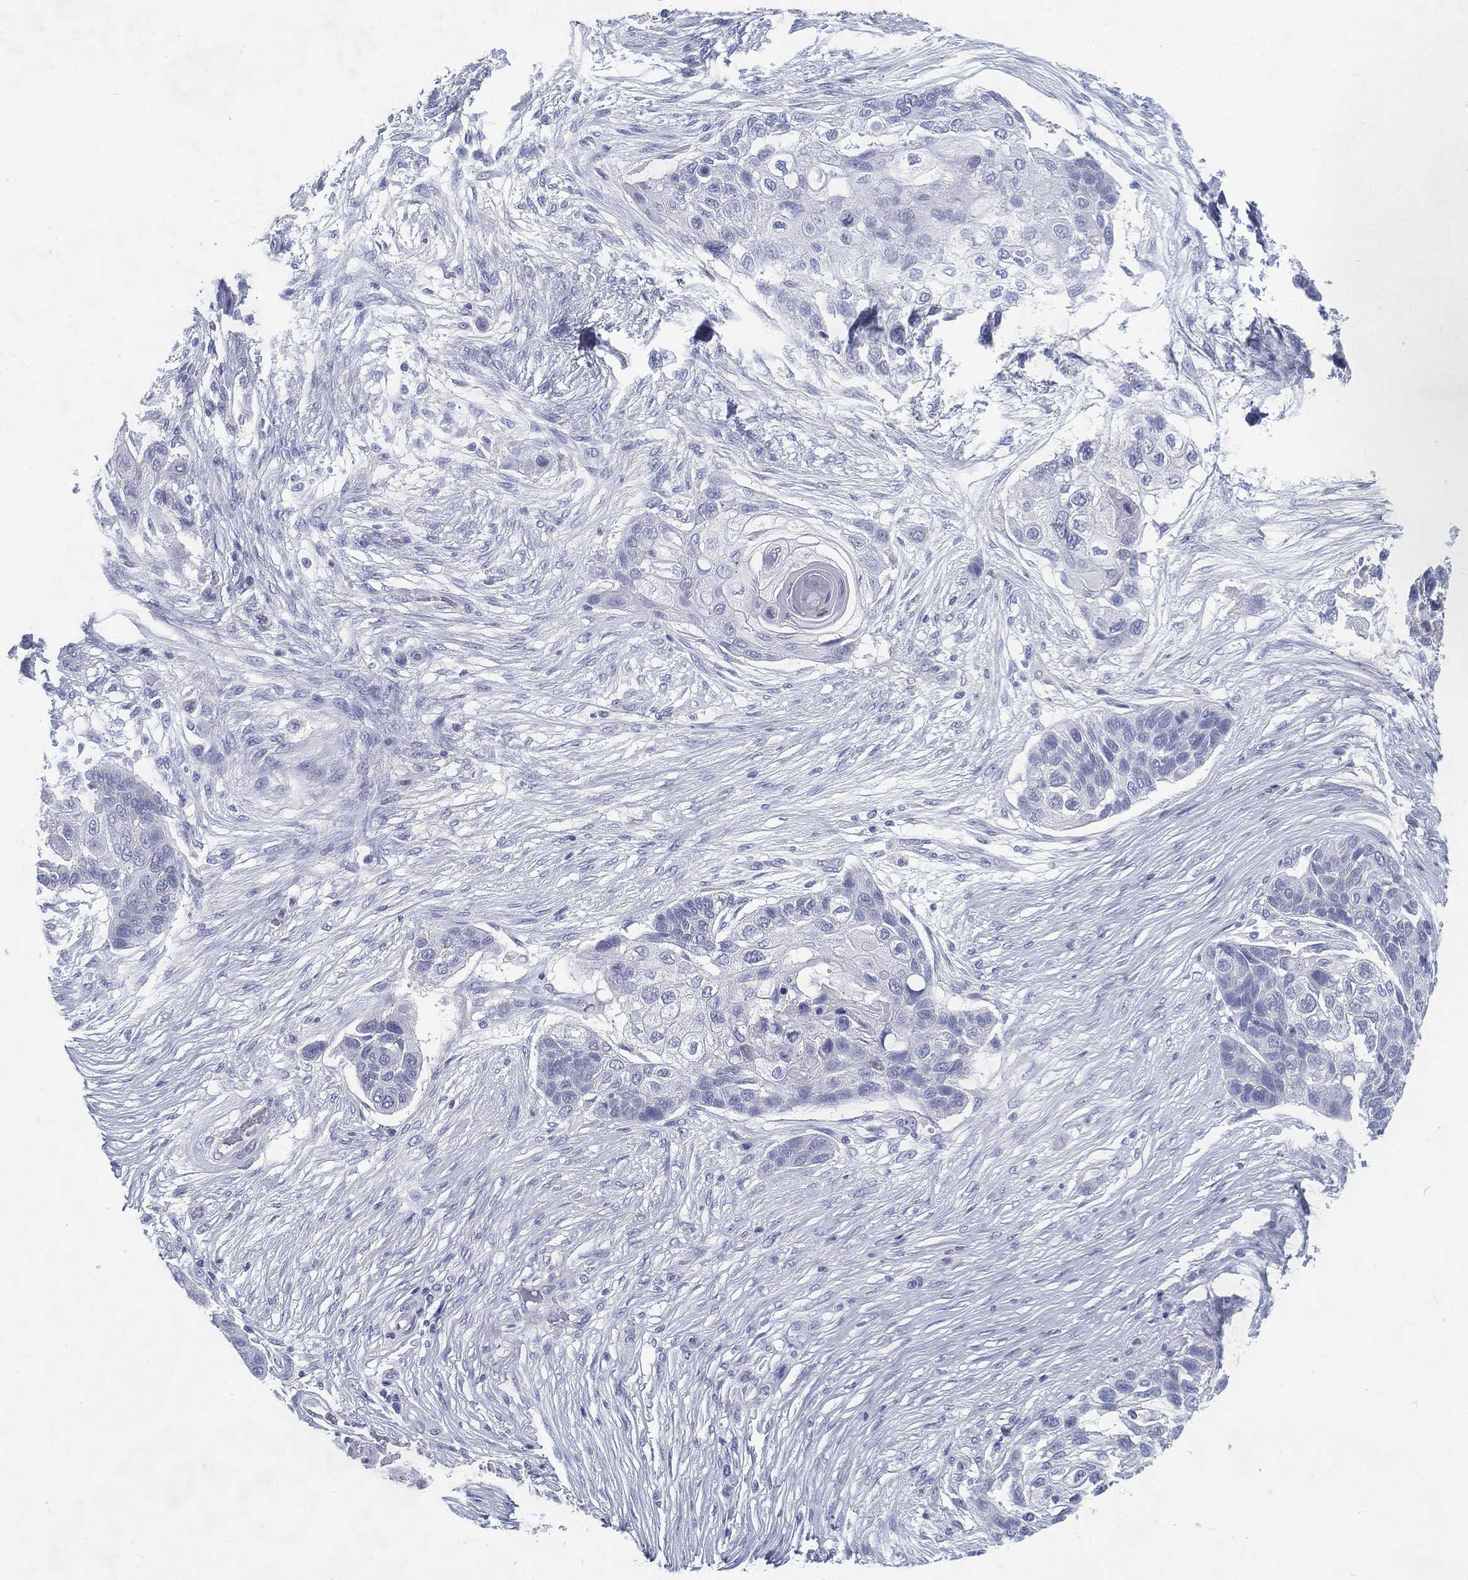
{"staining": {"intensity": "negative", "quantity": "none", "location": "none"}, "tissue": "lung cancer", "cell_type": "Tumor cells", "image_type": "cancer", "snomed": [{"axis": "morphology", "description": "Squamous cell carcinoma, NOS"}, {"axis": "topography", "description": "Lung"}], "caption": "Immunohistochemistry photomicrograph of lung cancer stained for a protein (brown), which reveals no expression in tumor cells. (IHC, brightfield microscopy, high magnification).", "gene": "RGS13", "patient": {"sex": "male", "age": 69}}